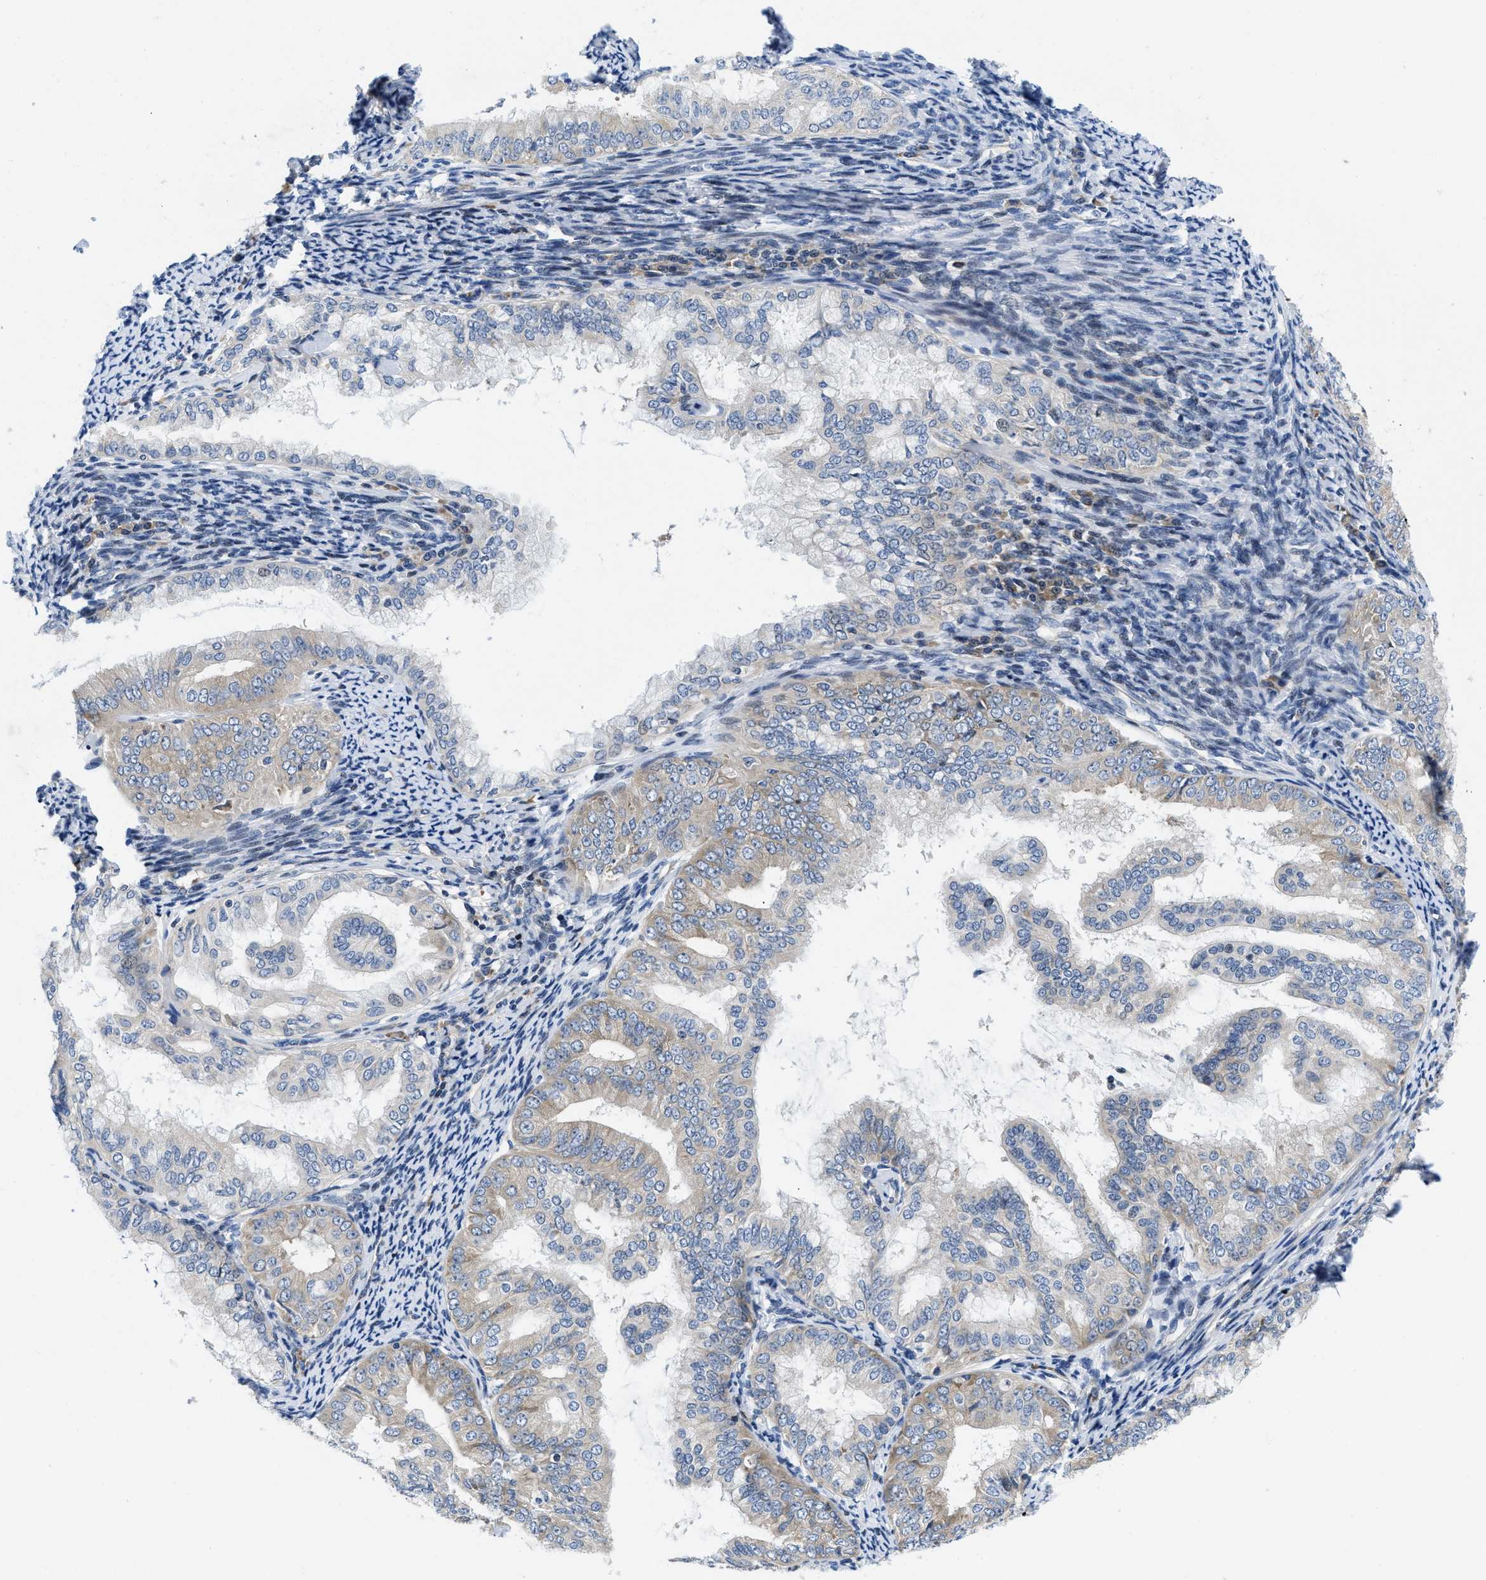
{"staining": {"intensity": "weak", "quantity": "<25%", "location": "cytoplasmic/membranous"}, "tissue": "endometrial cancer", "cell_type": "Tumor cells", "image_type": "cancer", "snomed": [{"axis": "morphology", "description": "Adenocarcinoma, NOS"}, {"axis": "topography", "description": "Endometrium"}], "caption": "Immunohistochemical staining of adenocarcinoma (endometrial) reveals no significant staining in tumor cells. The staining is performed using DAB (3,3'-diaminobenzidine) brown chromogen with nuclei counter-stained in using hematoxylin.", "gene": "IKBKE", "patient": {"sex": "female", "age": 63}}